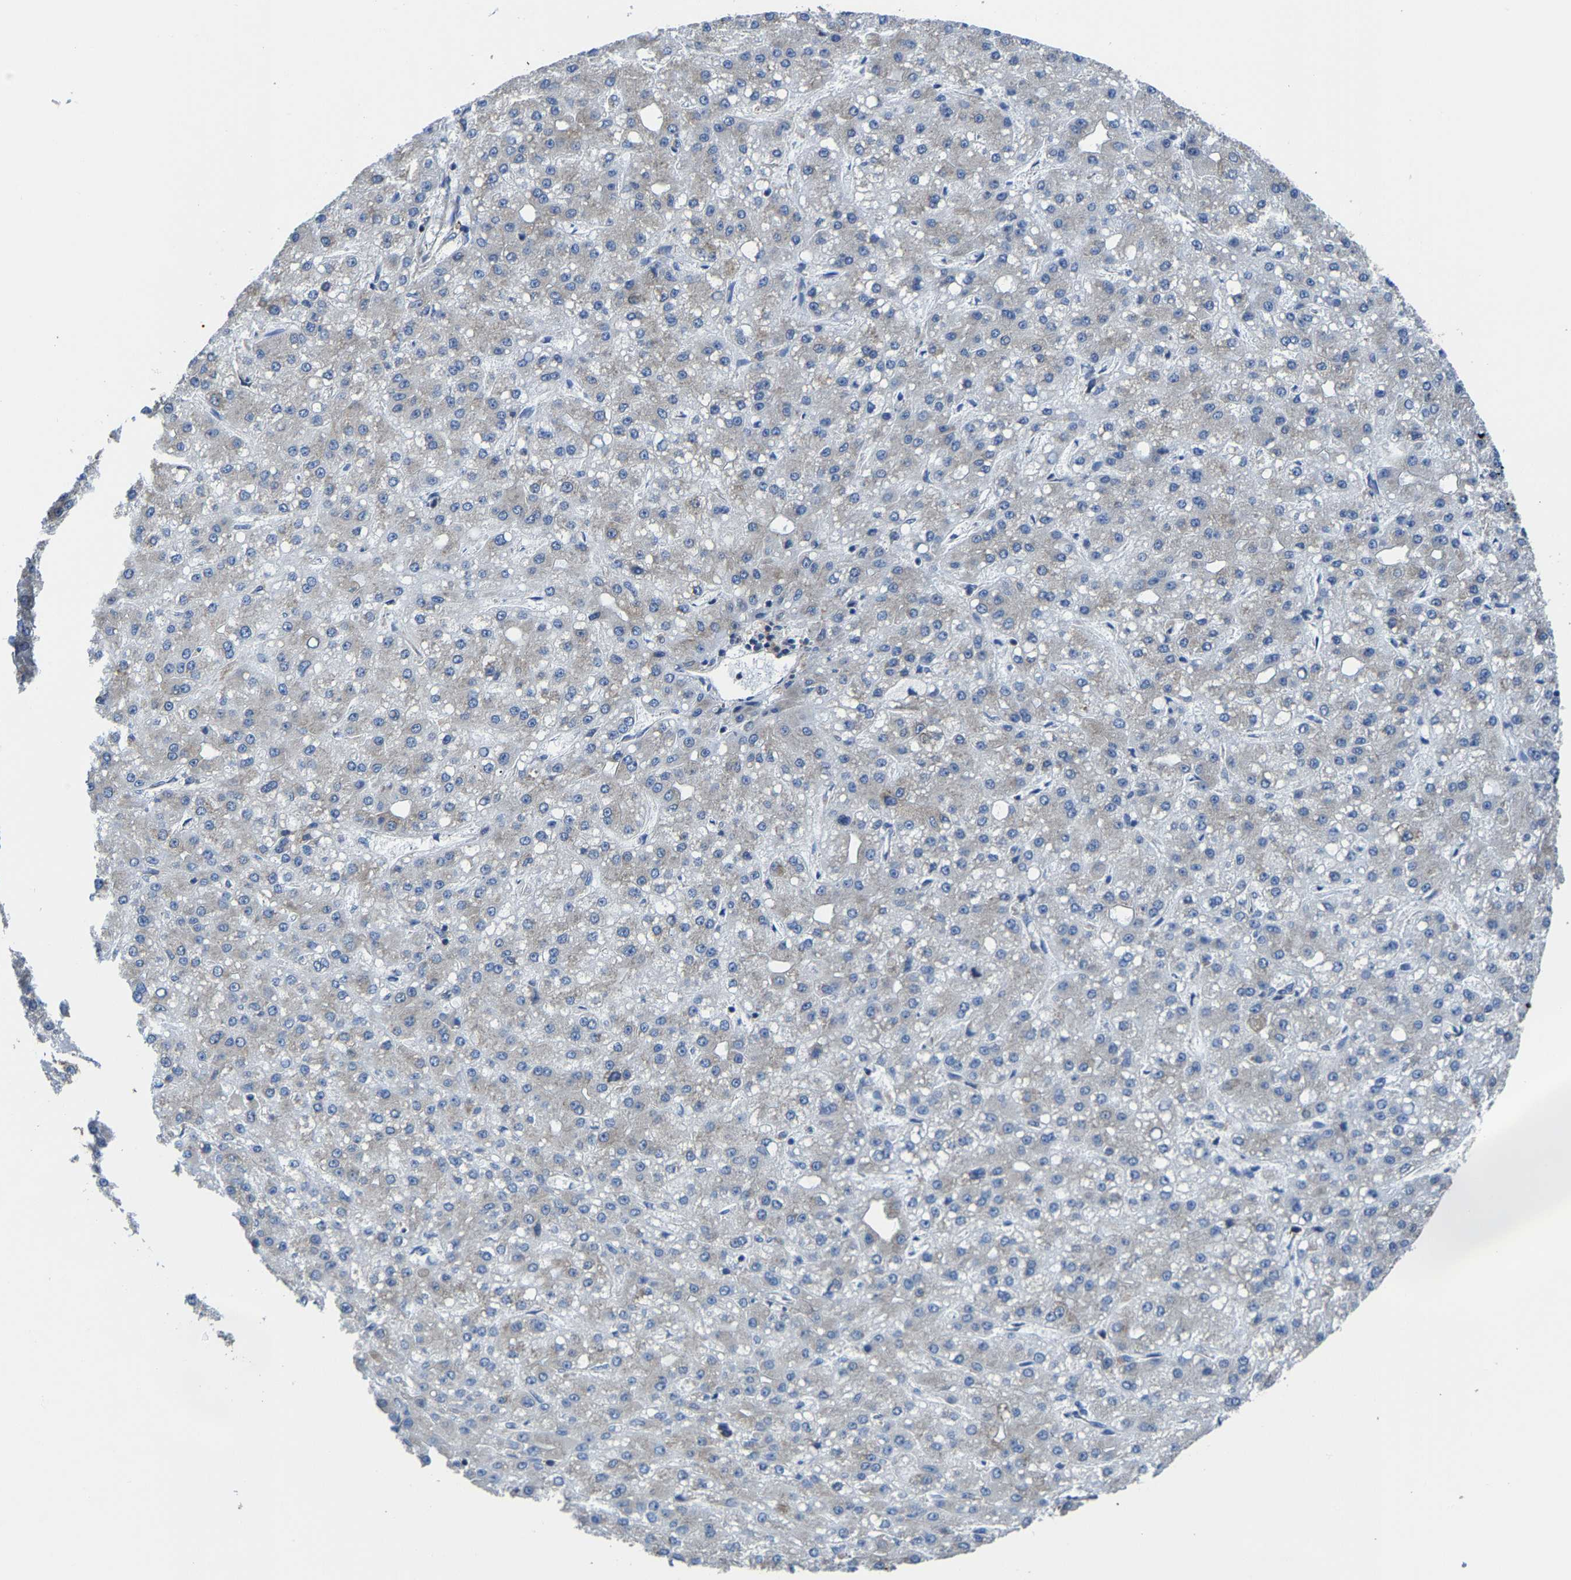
{"staining": {"intensity": "moderate", "quantity": "<25%", "location": "cytoplasmic/membranous"}, "tissue": "liver cancer", "cell_type": "Tumor cells", "image_type": "cancer", "snomed": [{"axis": "morphology", "description": "Carcinoma, Hepatocellular, NOS"}, {"axis": "topography", "description": "Liver"}], "caption": "Liver cancer stained with a brown dye reveals moderate cytoplasmic/membranous positive staining in about <25% of tumor cells.", "gene": "G3BP2", "patient": {"sex": "male", "age": 67}}